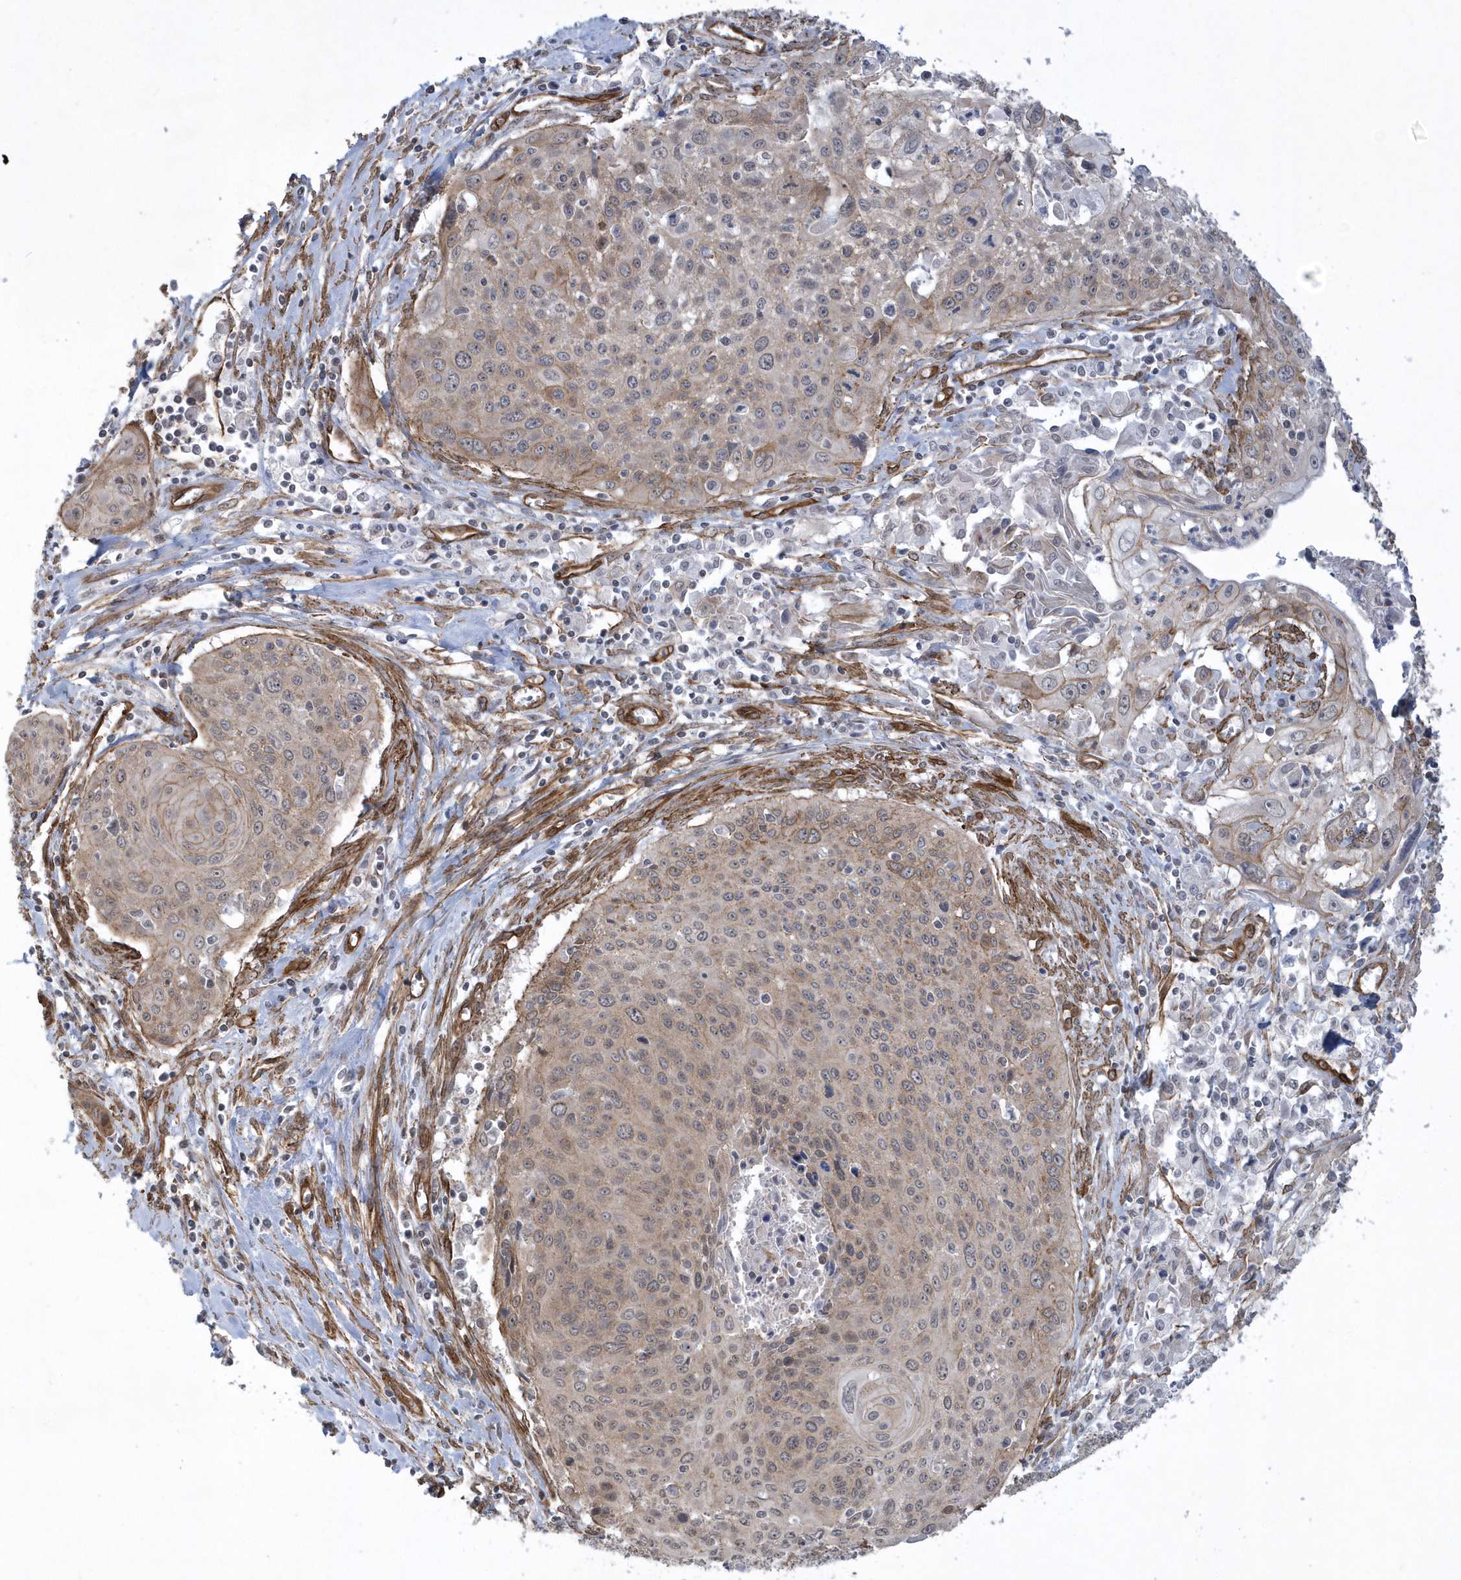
{"staining": {"intensity": "weak", "quantity": ">75%", "location": "cytoplasmic/membranous"}, "tissue": "cervical cancer", "cell_type": "Tumor cells", "image_type": "cancer", "snomed": [{"axis": "morphology", "description": "Squamous cell carcinoma, NOS"}, {"axis": "topography", "description": "Cervix"}], "caption": "Protein expression analysis of human squamous cell carcinoma (cervical) reveals weak cytoplasmic/membranous expression in approximately >75% of tumor cells. Immunohistochemistry stains the protein in brown and the nuclei are stained blue.", "gene": "RAI14", "patient": {"sex": "female", "age": 55}}